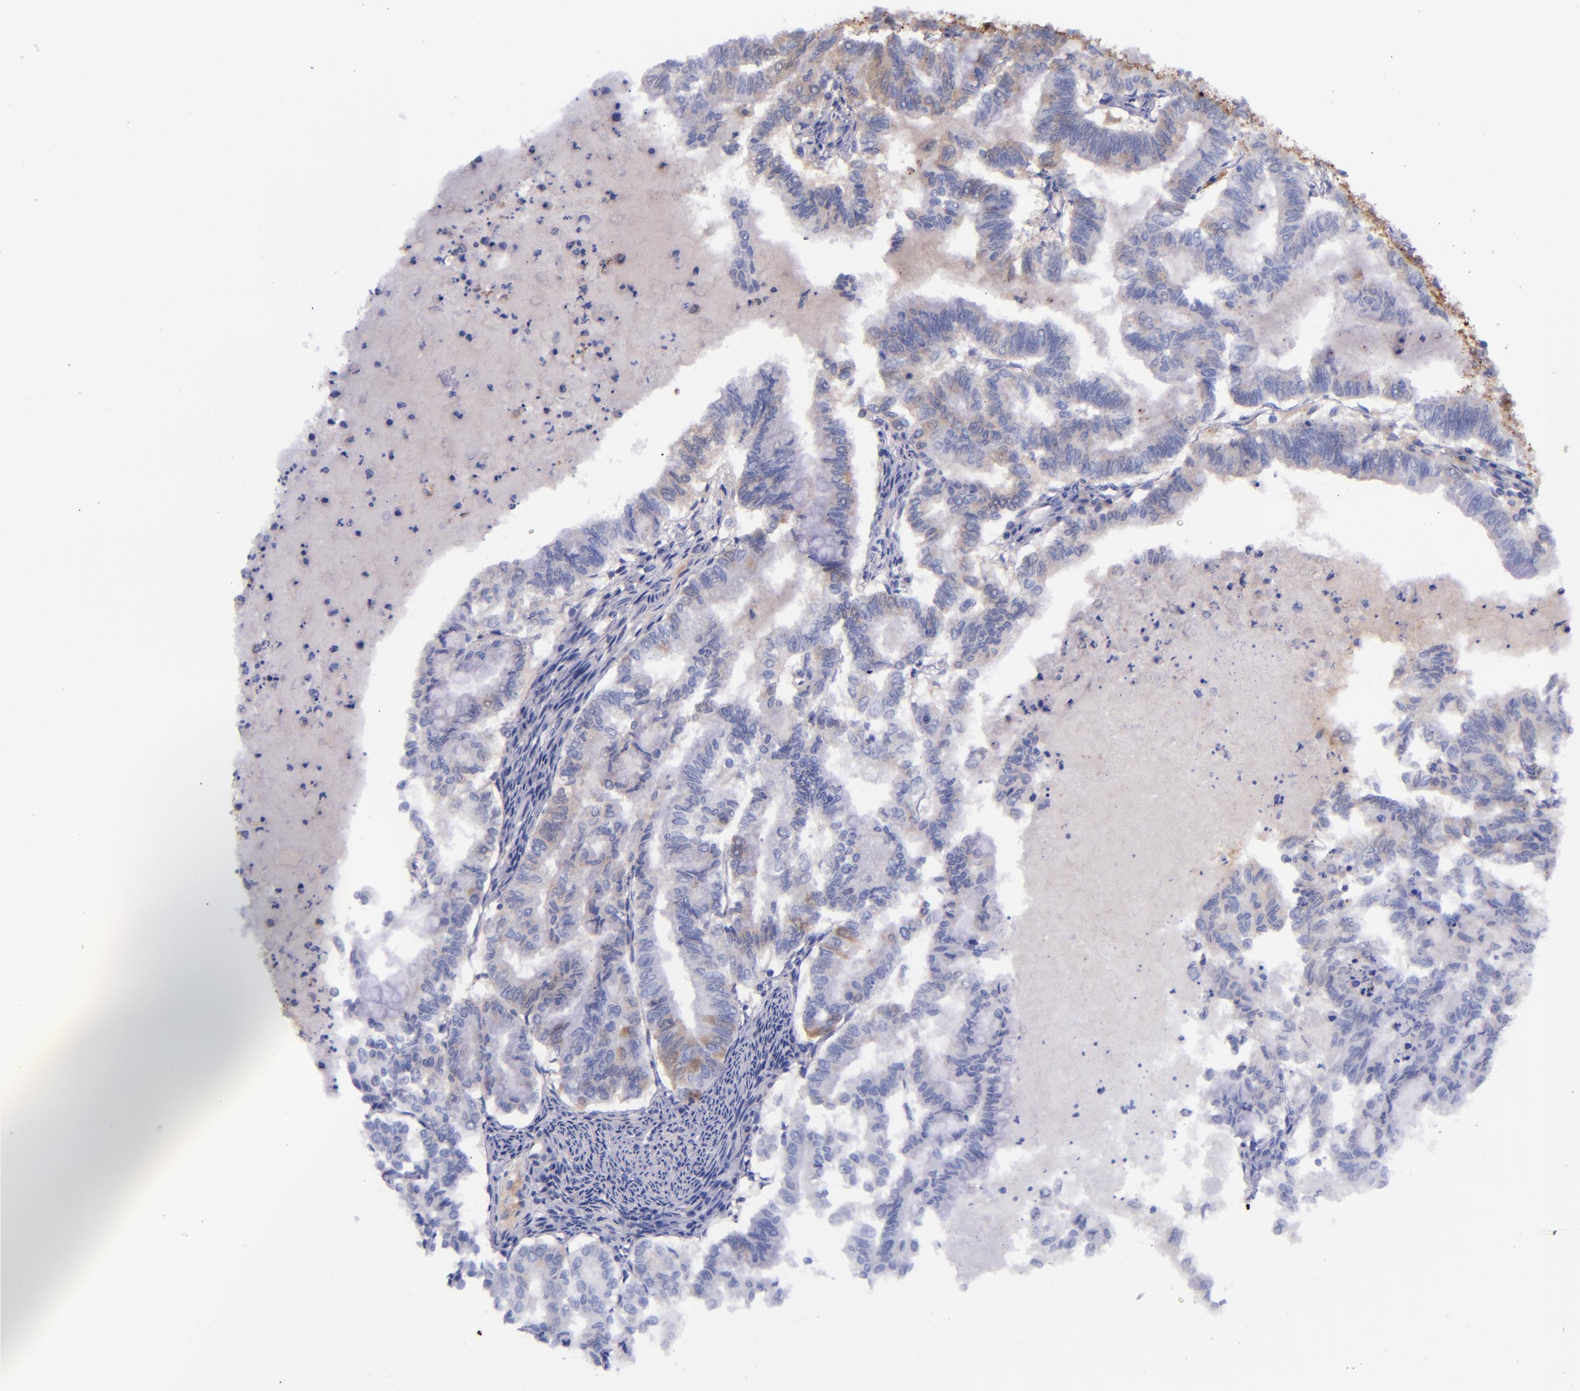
{"staining": {"intensity": "strong", "quantity": "25%-75%", "location": "cytoplasmic/membranous"}, "tissue": "endometrial cancer", "cell_type": "Tumor cells", "image_type": "cancer", "snomed": [{"axis": "morphology", "description": "Adenocarcinoma, NOS"}, {"axis": "topography", "description": "Endometrium"}], "caption": "Human endometrial cancer (adenocarcinoma) stained for a protein (brown) displays strong cytoplasmic/membranous positive positivity in about 25%-75% of tumor cells.", "gene": "IVL", "patient": {"sex": "female", "age": 79}}